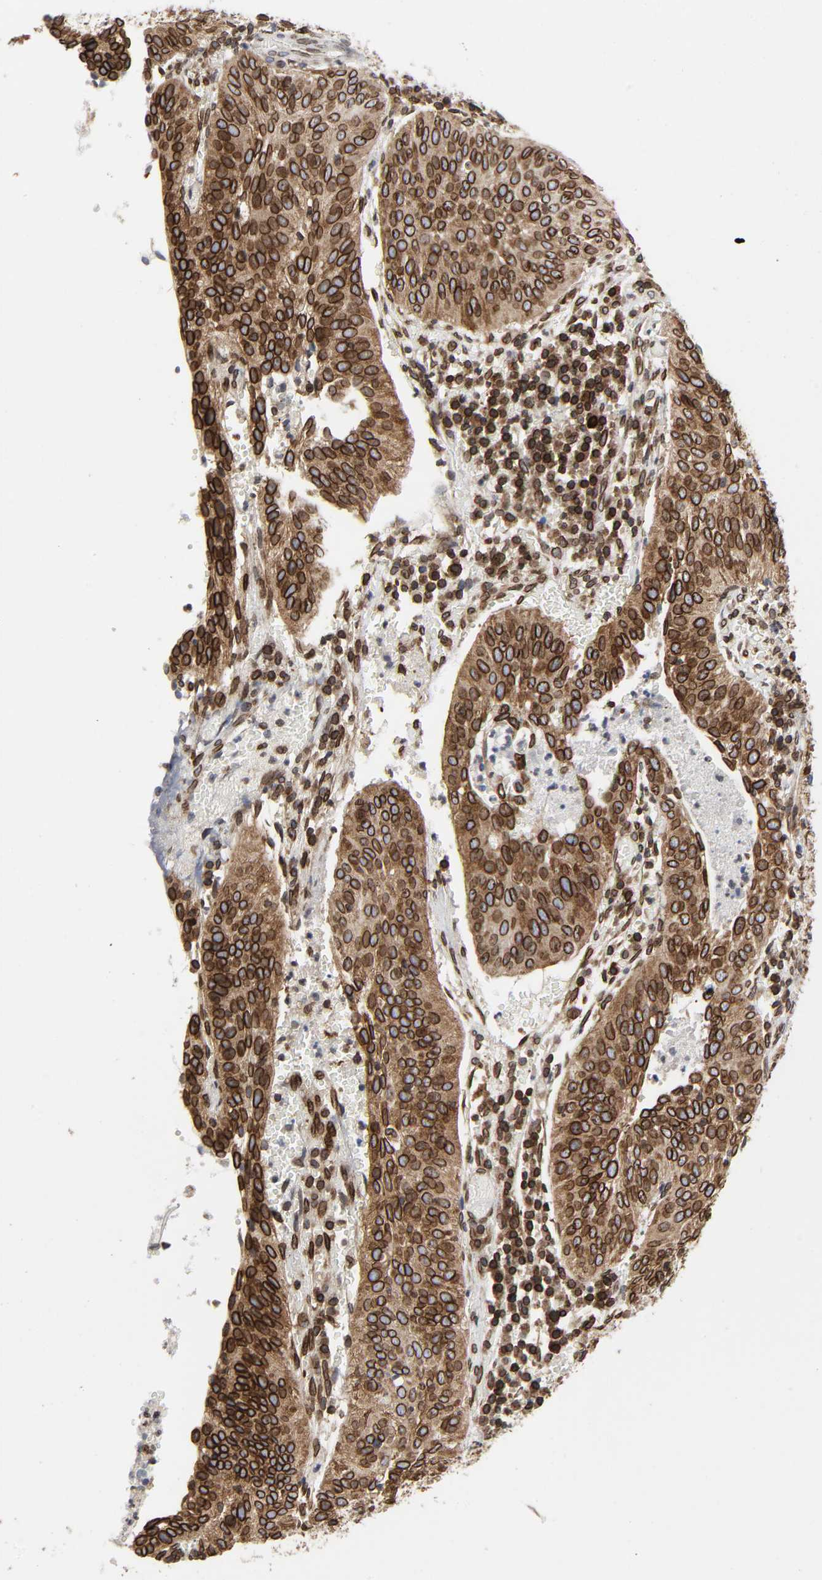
{"staining": {"intensity": "strong", "quantity": ">75%", "location": "cytoplasmic/membranous,nuclear"}, "tissue": "cervical cancer", "cell_type": "Tumor cells", "image_type": "cancer", "snomed": [{"axis": "morphology", "description": "Squamous cell carcinoma, NOS"}, {"axis": "topography", "description": "Cervix"}], "caption": "Immunohistochemical staining of human cervical squamous cell carcinoma displays high levels of strong cytoplasmic/membranous and nuclear protein expression in about >75% of tumor cells. The protein is stained brown, and the nuclei are stained in blue (DAB (3,3'-diaminobenzidine) IHC with brightfield microscopy, high magnification).", "gene": "RANGAP1", "patient": {"sex": "female", "age": 39}}